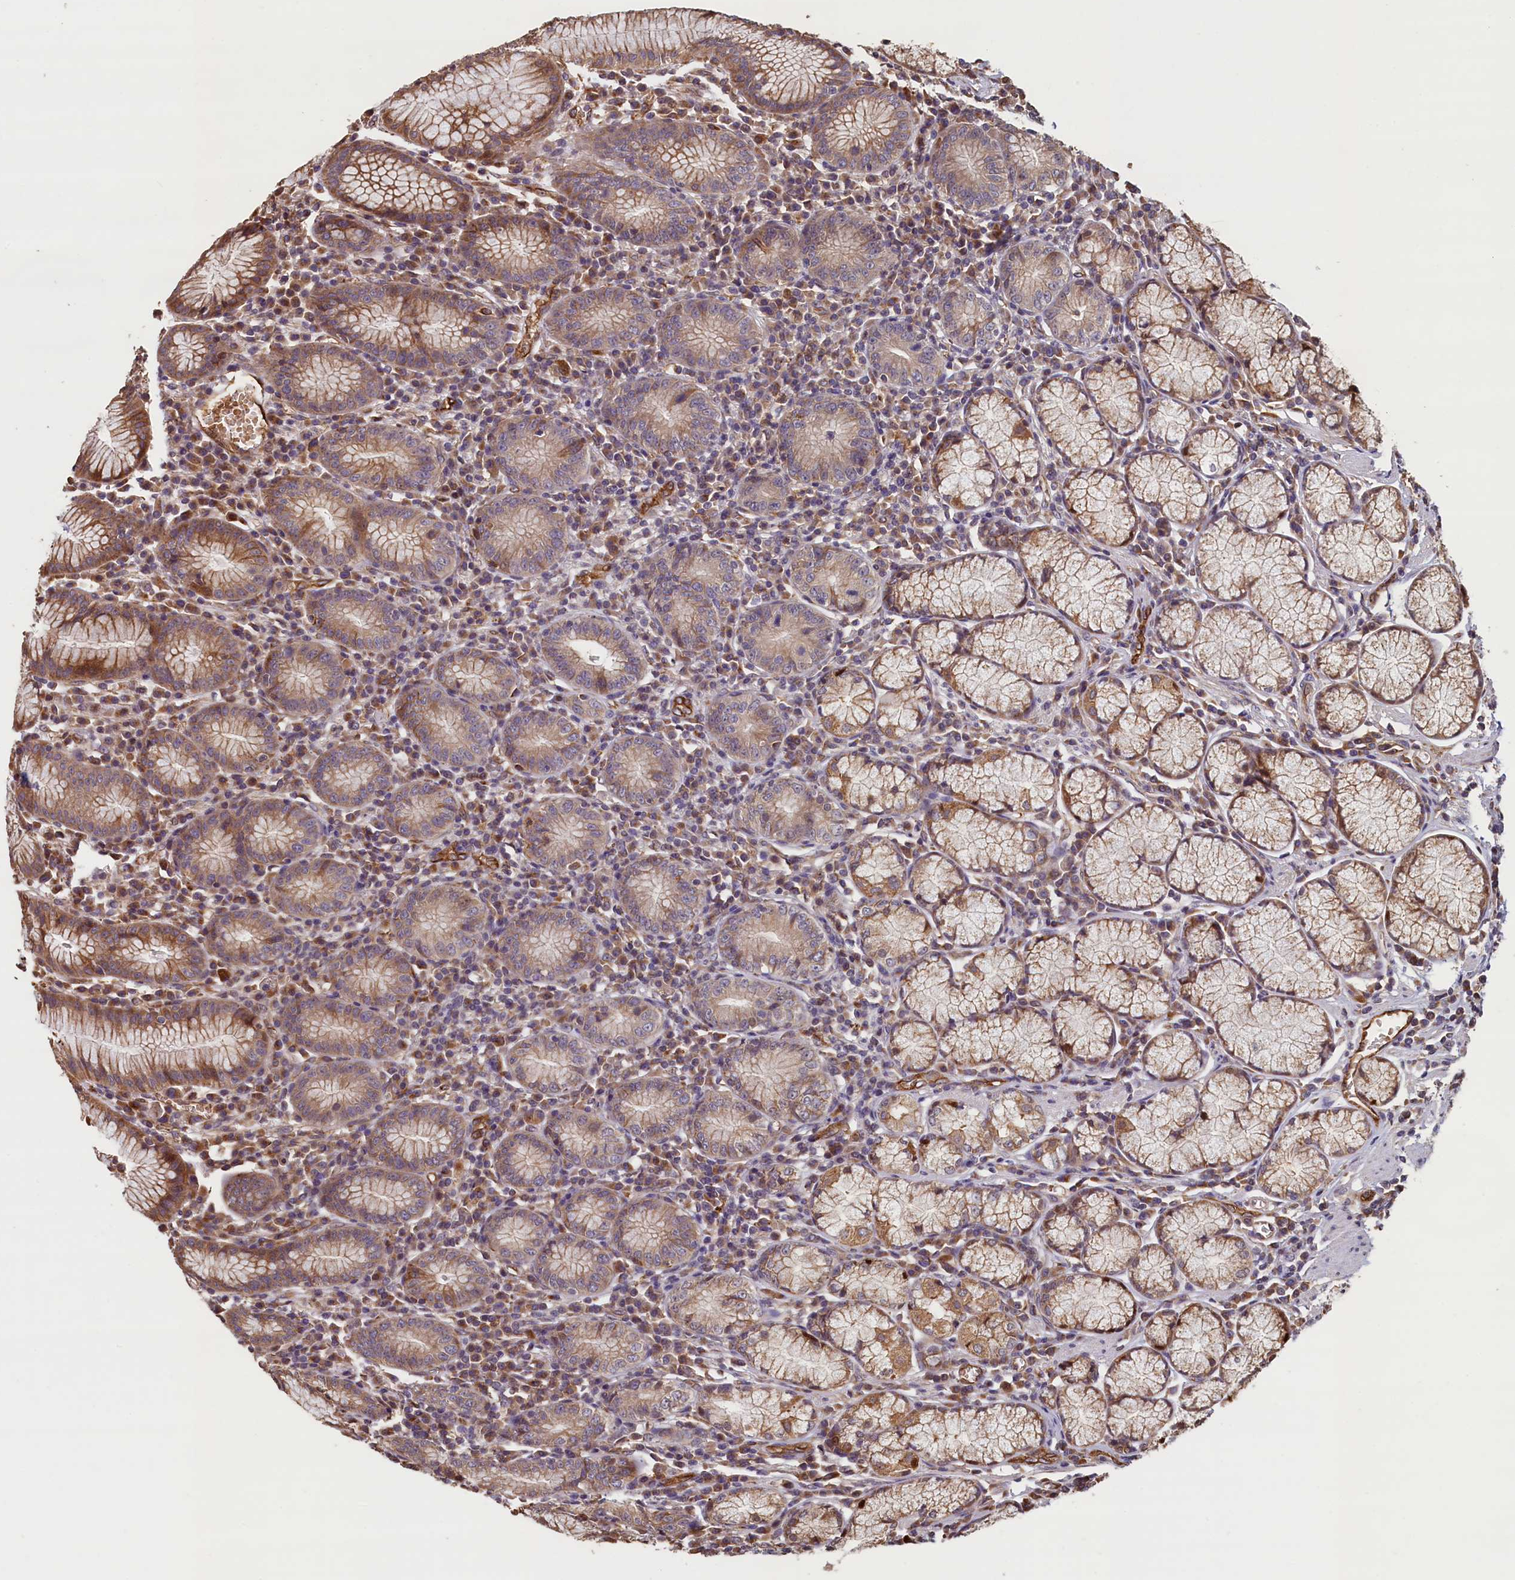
{"staining": {"intensity": "moderate", "quantity": ">75%", "location": "cytoplasmic/membranous"}, "tissue": "stomach", "cell_type": "Glandular cells", "image_type": "normal", "snomed": [{"axis": "morphology", "description": "Normal tissue, NOS"}, {"axis": "topography", "description": "Stomach"}], "caption": "The histopathology image reveals immunohistochemical staining of normal stomach. There is moderate cytoplasmic/membranous expression is present in approximately >75% of glandular cells. Immunohistochemistry (ihc) stains the protein in brown and the nuclei are stained blue.", "gene": "ACSBG1", "patient": {"sex": "male", "age": 55}}